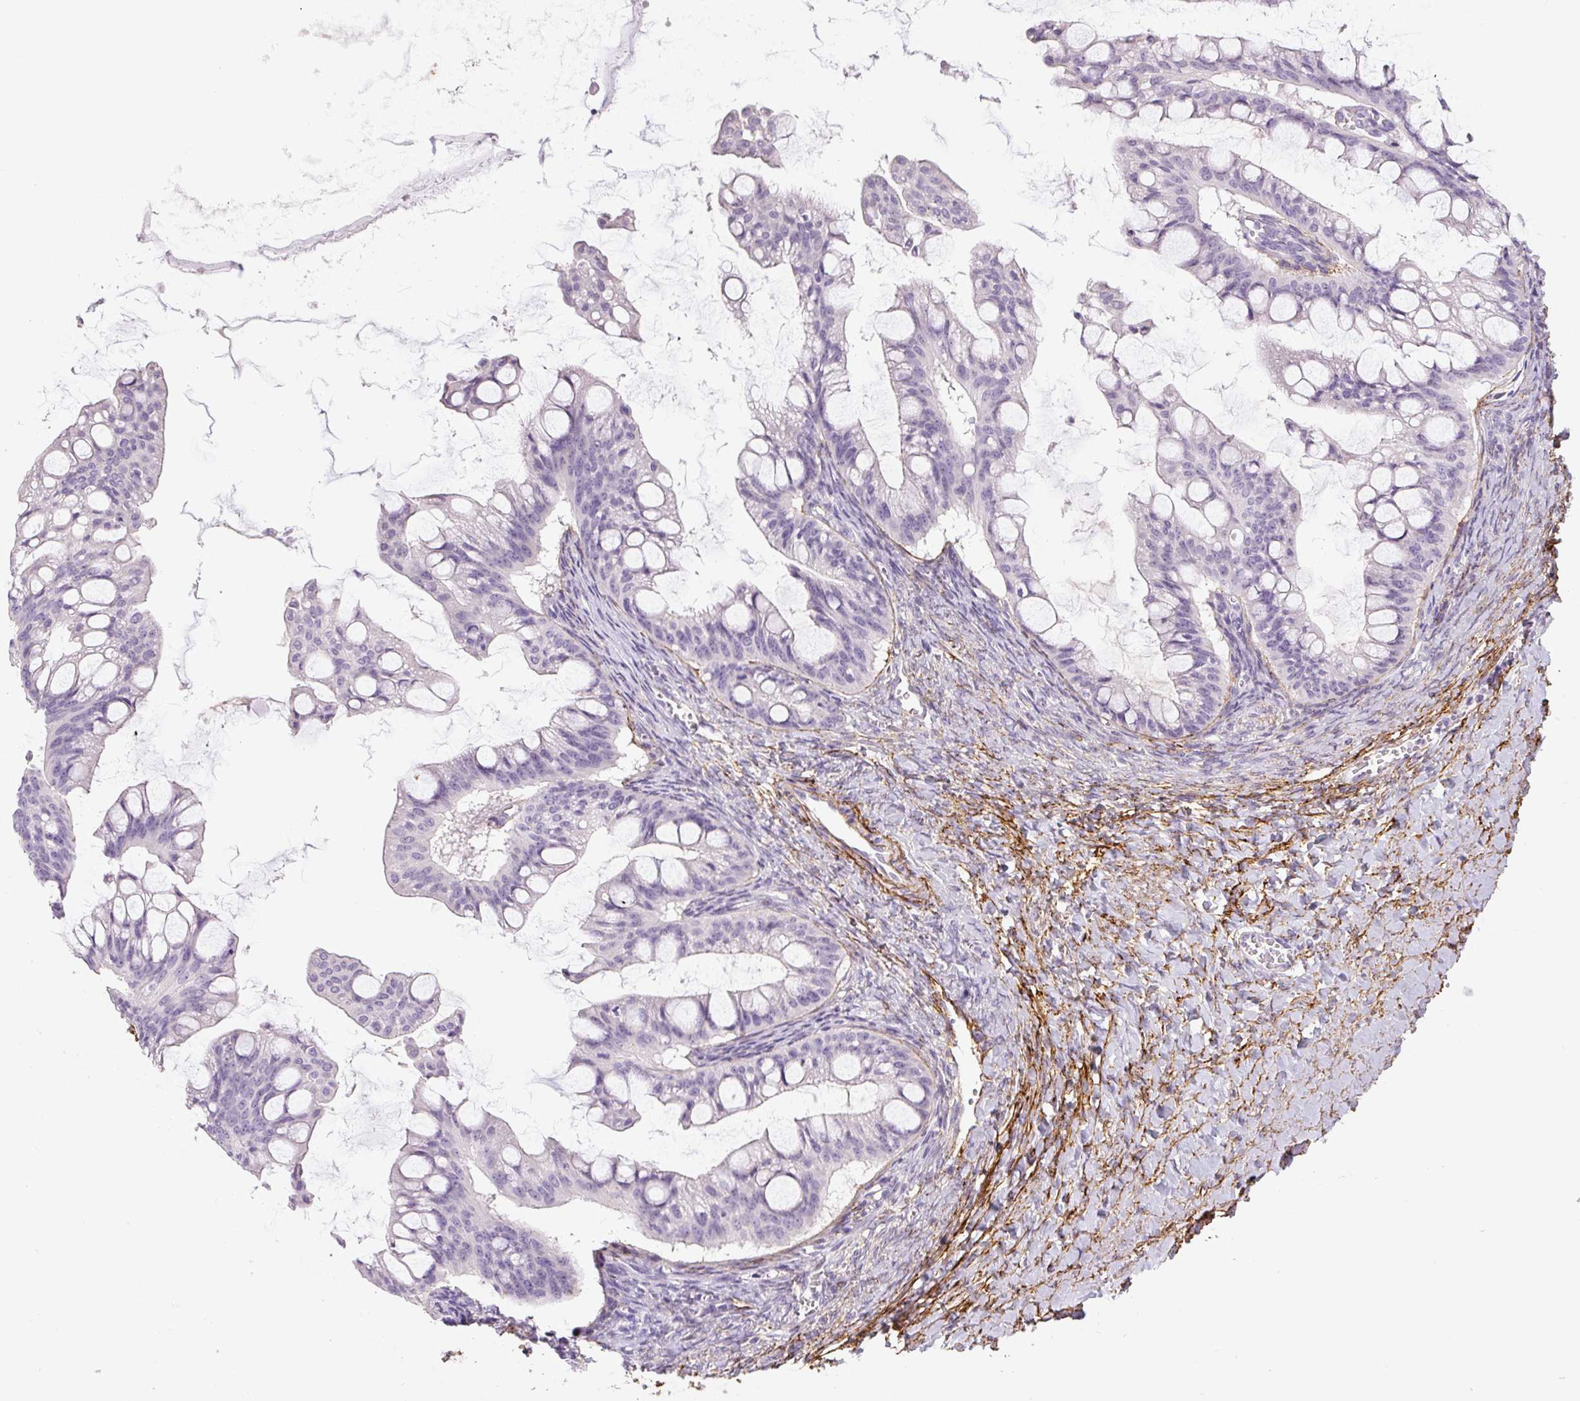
{"staining": {"intensity": "negative", "quantity": "none", "location": "none"}, "tissue": "ovarian cancer", "cell_type": "Tumor cells", "image_type": "cancer", "snomed": [{"axis": "morphology", "description": "Cystadenocarcinoma, mucinous, NOS"}, {"axis": "topography", "description": "Ovary"}], "caption": "There is no significant expression in tumor cells of ovarian cancer (mucinous cystadenocarcinoma).", "gene": "FBN1", "patient": {"sex": "female", "age": 73}}